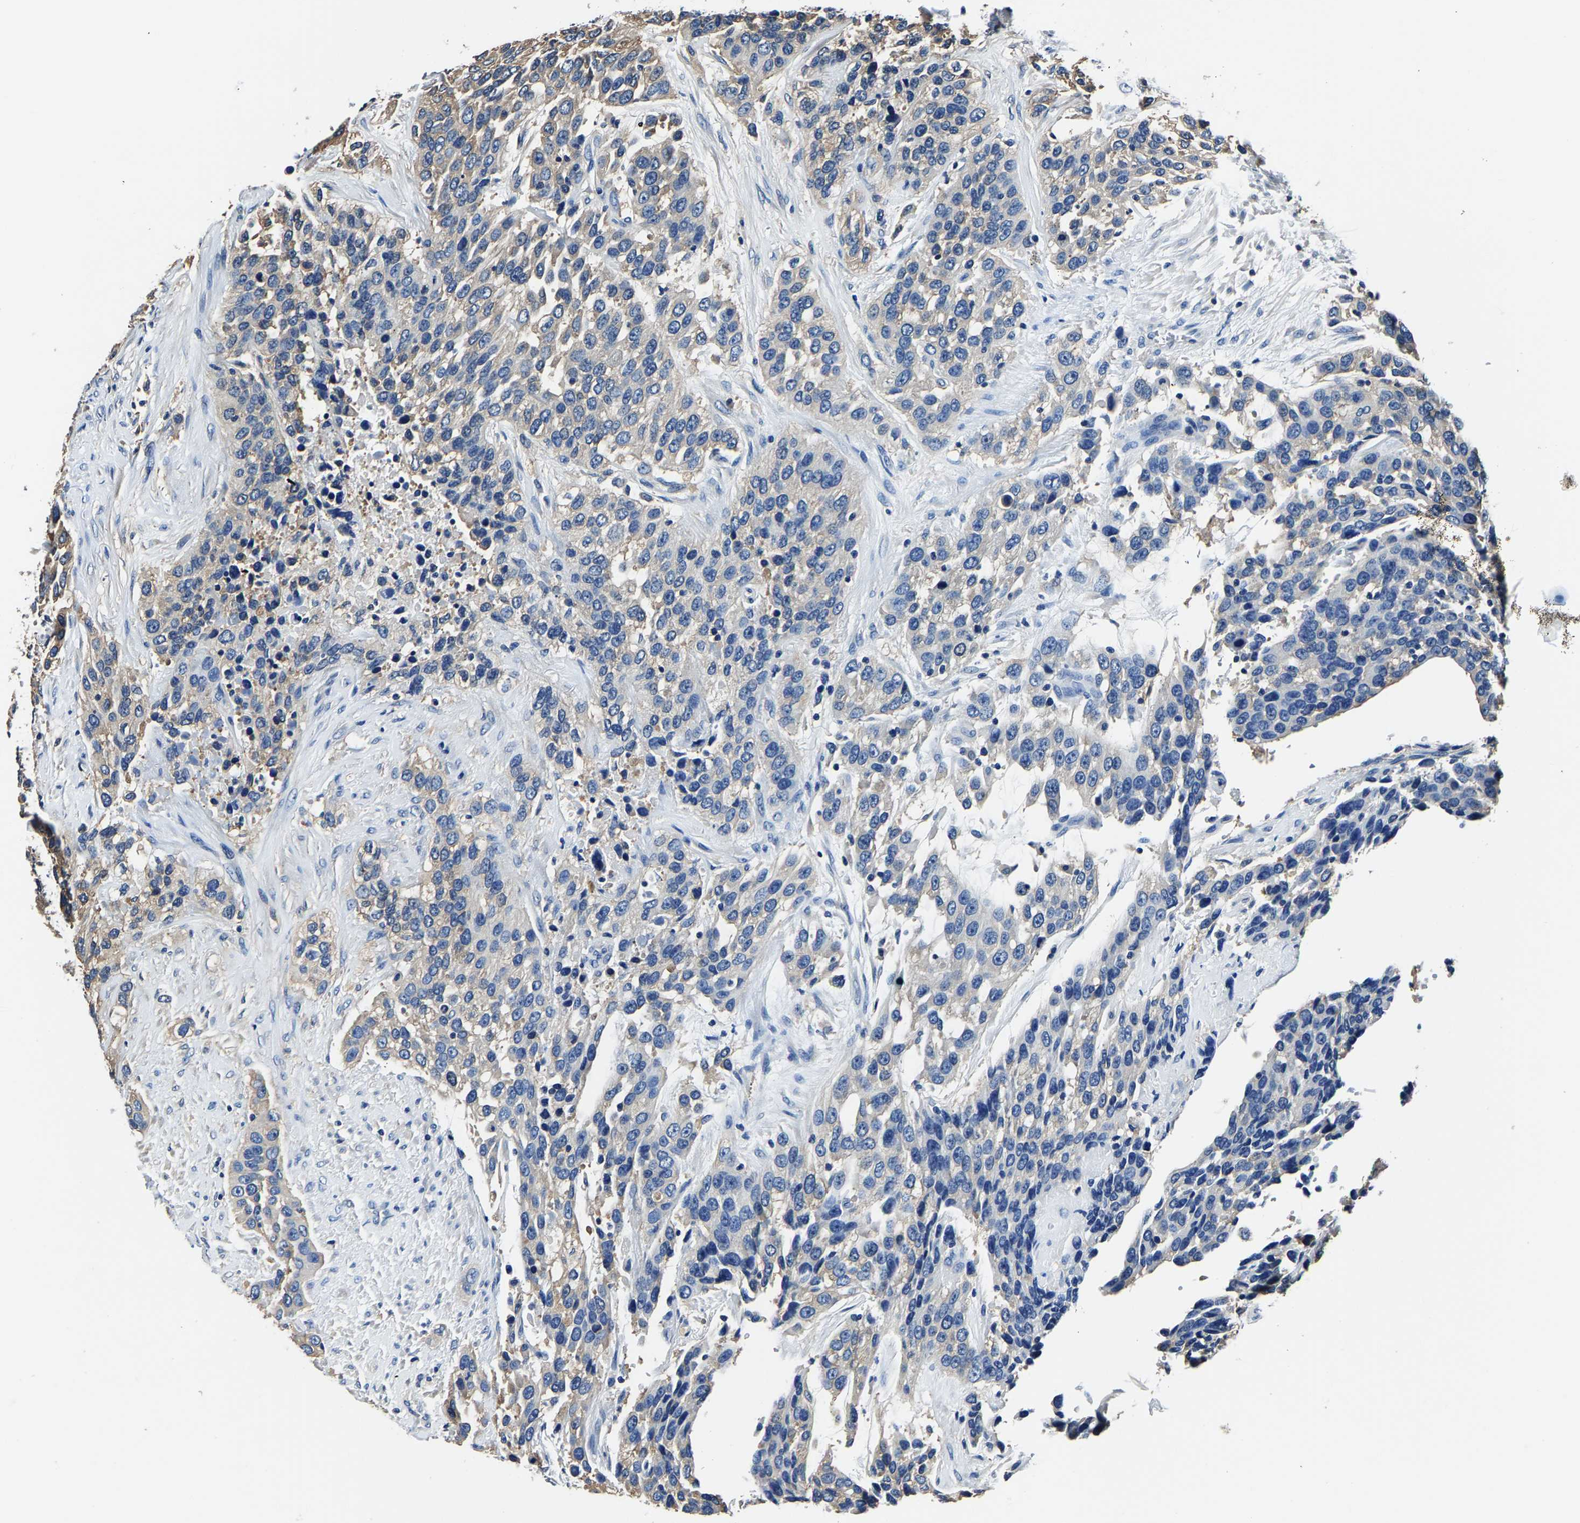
{"staining": {"intensity": "weak", "quantity": "<25%", "location": "cytoplasmic/membranous"}, "tissue": "urothelial cancer", "cell_type": "Tumor cells", "image_type": "cancer", "snomed": [{"axis": "morphology", "description": "Urothelial carcinoma, High grade"}, {"axis": "topography", "description": "Urinary bladder"}], "caption": "Immunohistochemical staining of human urothelial carcinoma (high-grade) displays no significant positivity in tumor cells.", "gene": "ALDOB", "patient": {"sex": "female", "age": 80}}